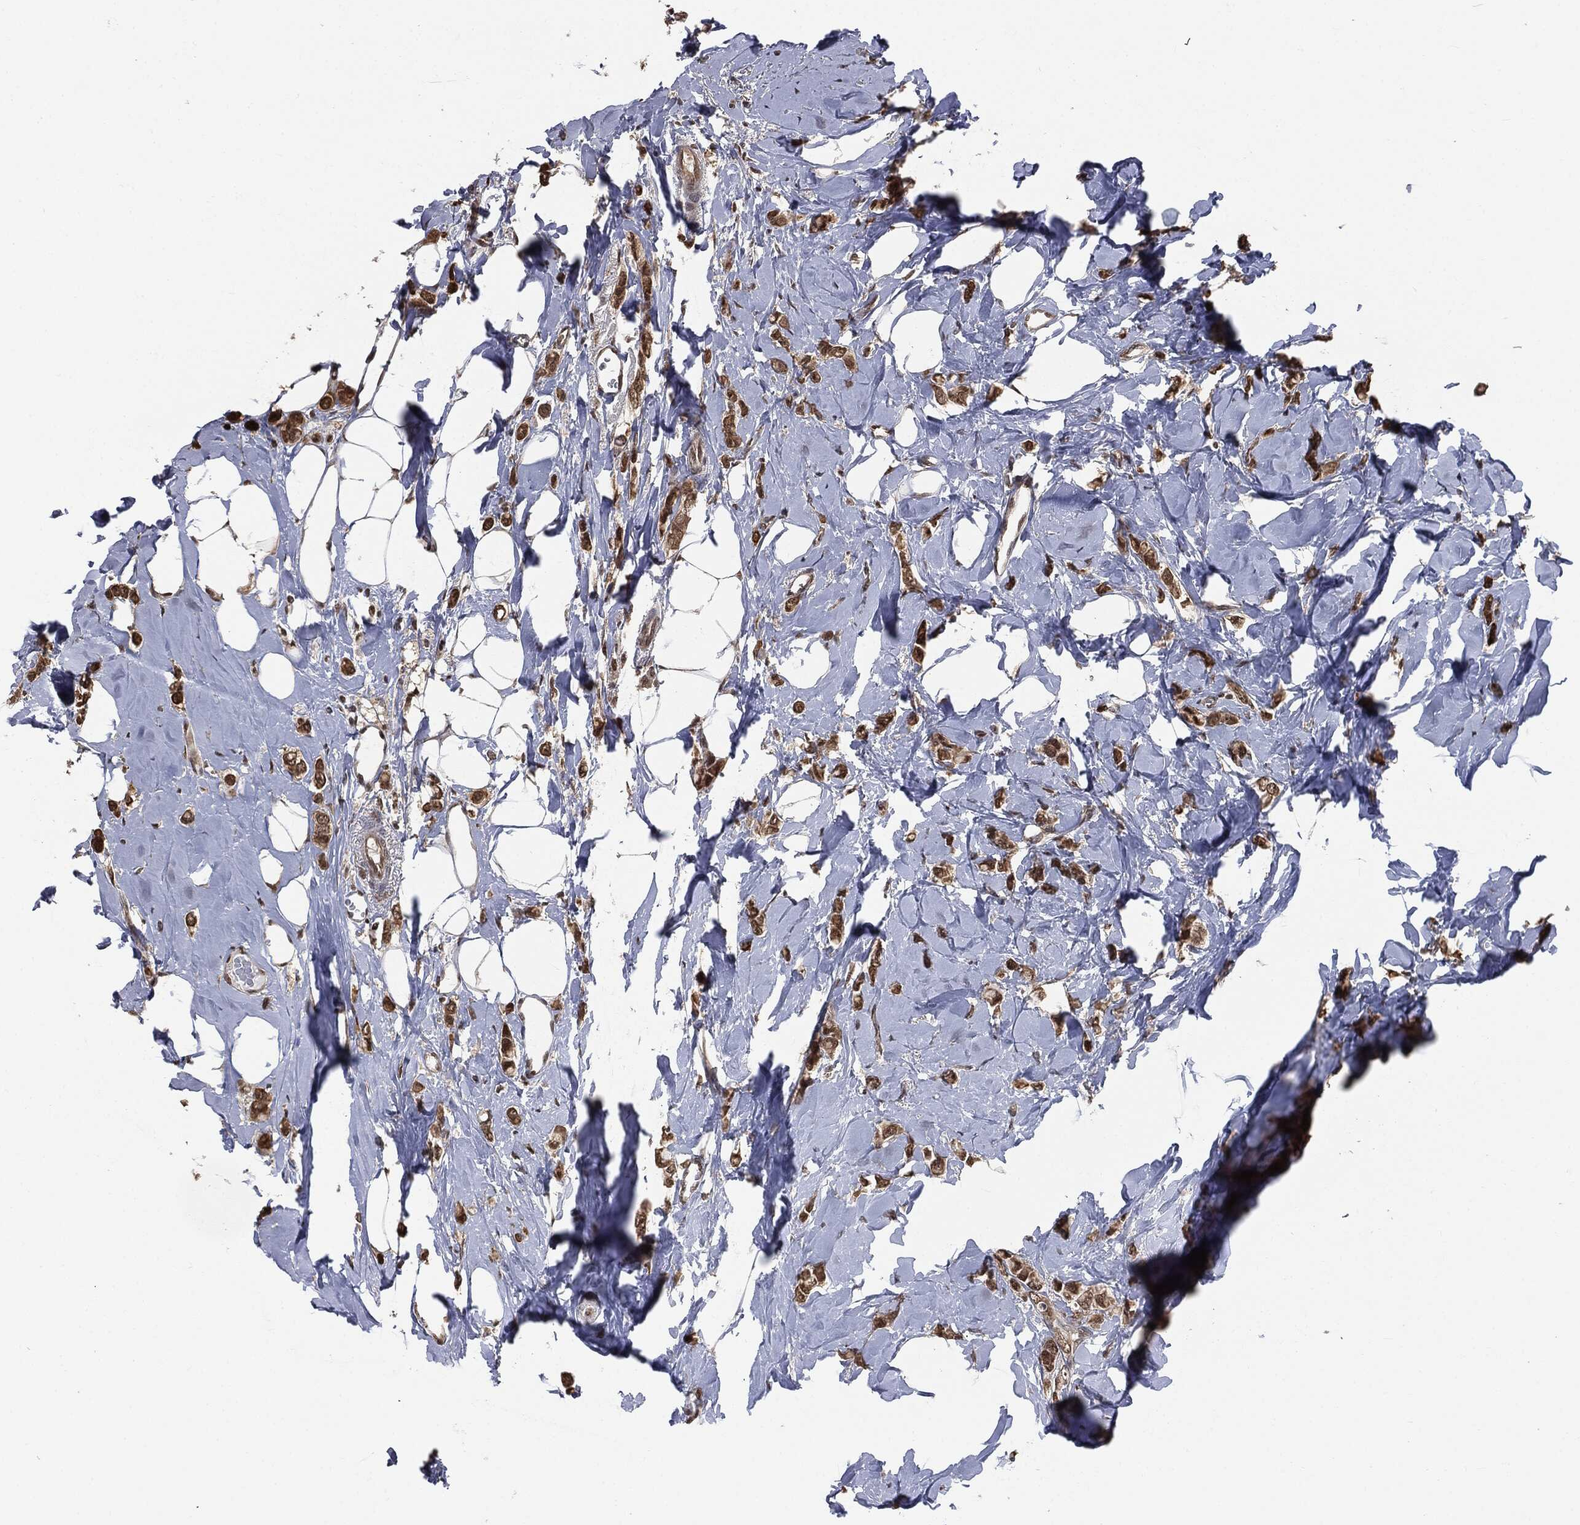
{"staining": {"intensity": "strong", "quantity": ">75%", "location": "cytoplasmic/membranous,nuclear"}, "tissue": "breast cancer", "cell_type": "Tumor cells", "image_type": "cancer", "snomed": [{"axis": "morphology", "description": "Lobular carcinoma"}, {"axis": "topography", "description": "Breast"}], "caption": "Protein staining by IHC reveals strong cytoplasmic/membranous and nuclear expression in about >75% of tumor cells in lobular carcinoma (breast).", "gene": "SHLD2", "patient": {"sex": "female", "age": 66}}